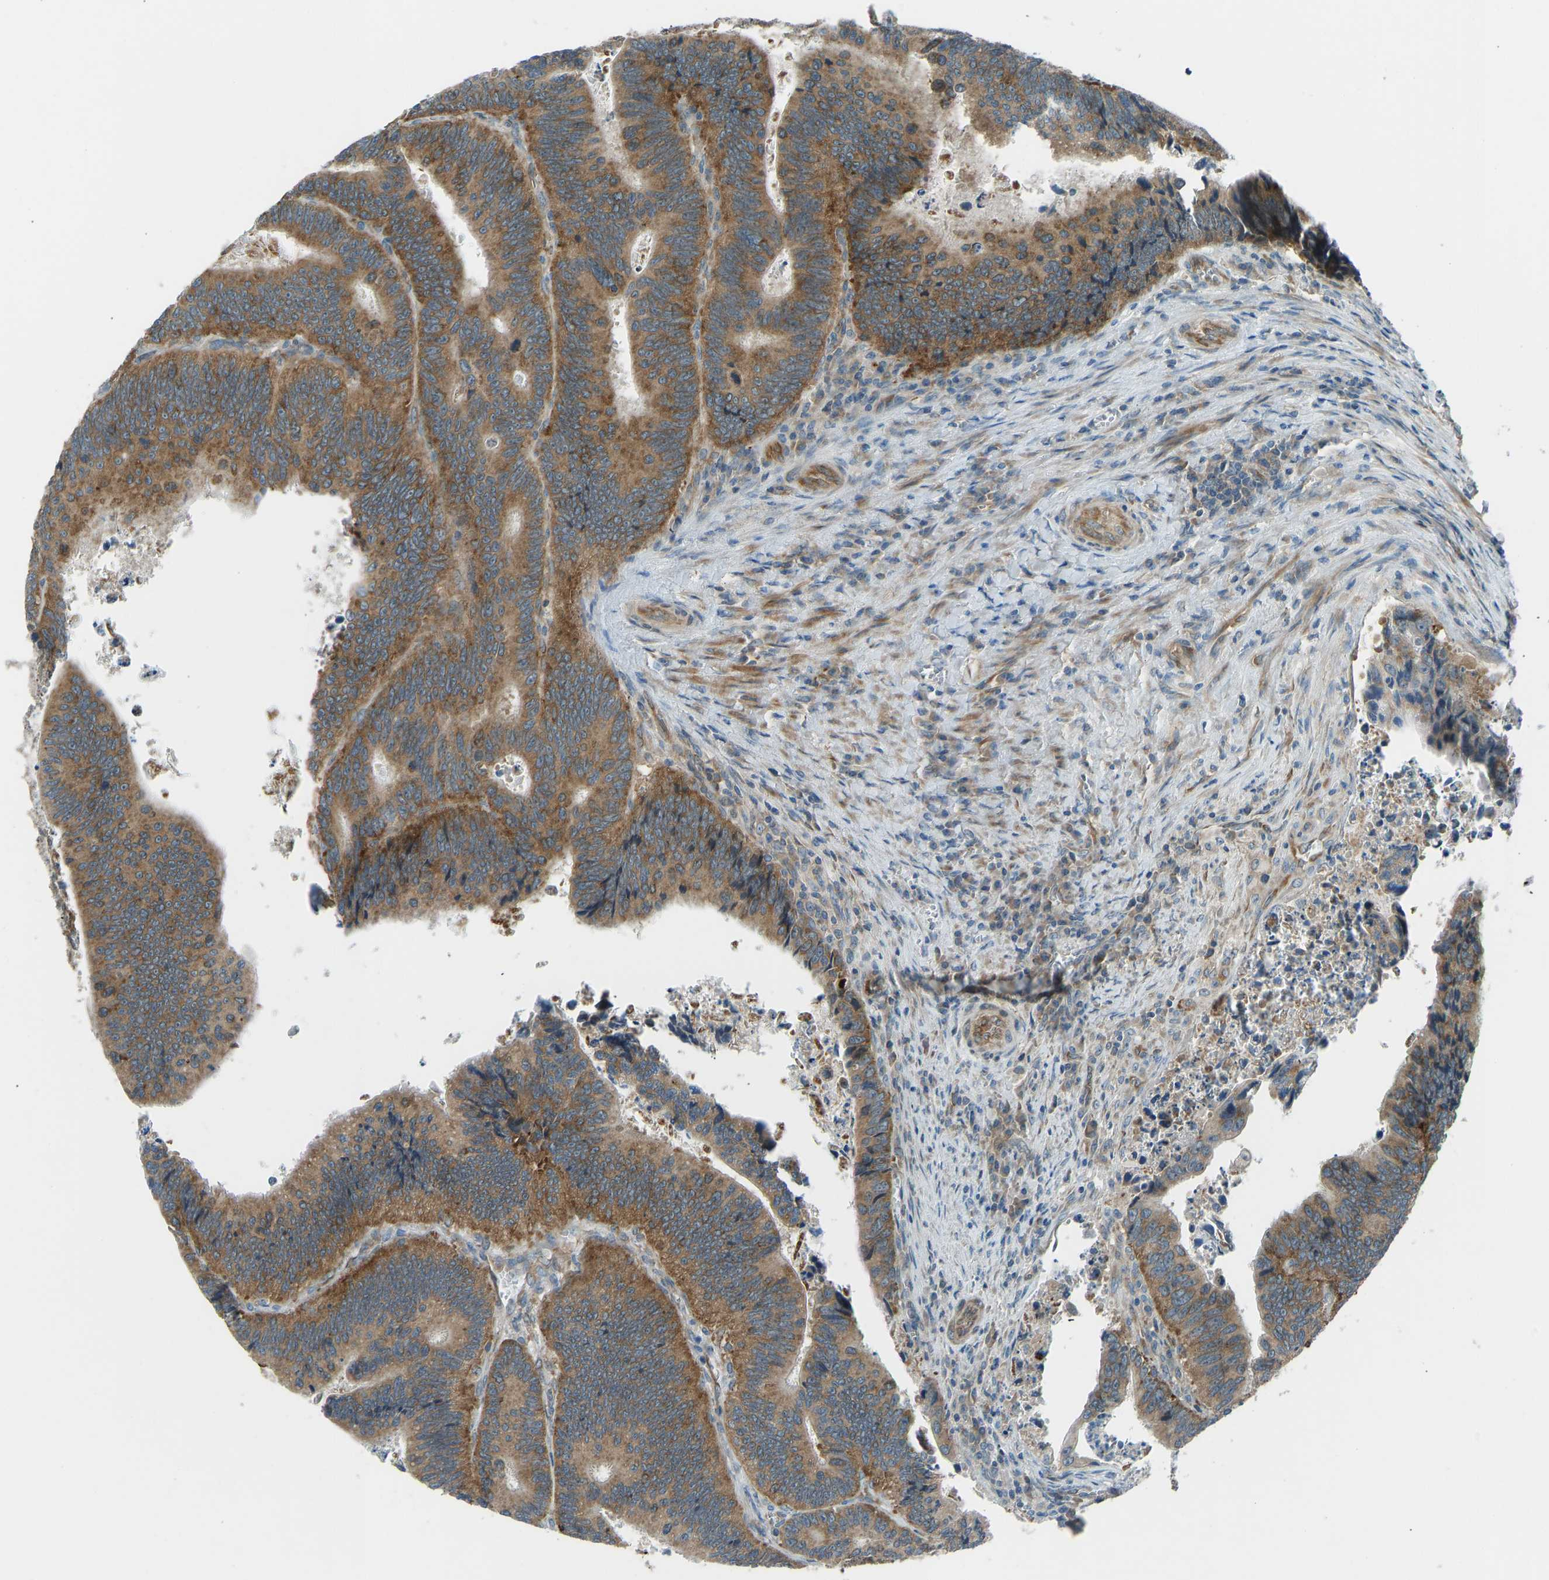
{"staining": {"intensity": "moderate", "quantity": ">75%", "location": "cytoplasmic/membranous"}, "tissue": "colorectal cancer", "cell_type": "Tumor cells", "image_type": "cancer", "snomed": [{"axis": "morphology", "description": "Inflammation, NOS"}, {"axis": "morphology", "description": "Adenocarcinoma, NOS"}, {"axis": "topography", "description": "Colon"}], "caption": "Brown immunohistochemical staining in human colorectal cancer reveals moderate cytoplasmic/membranous expression in approximately >75% of tumor cells.", "gene": "STAU2", "patient": {"sex": "male", "age": 72}}